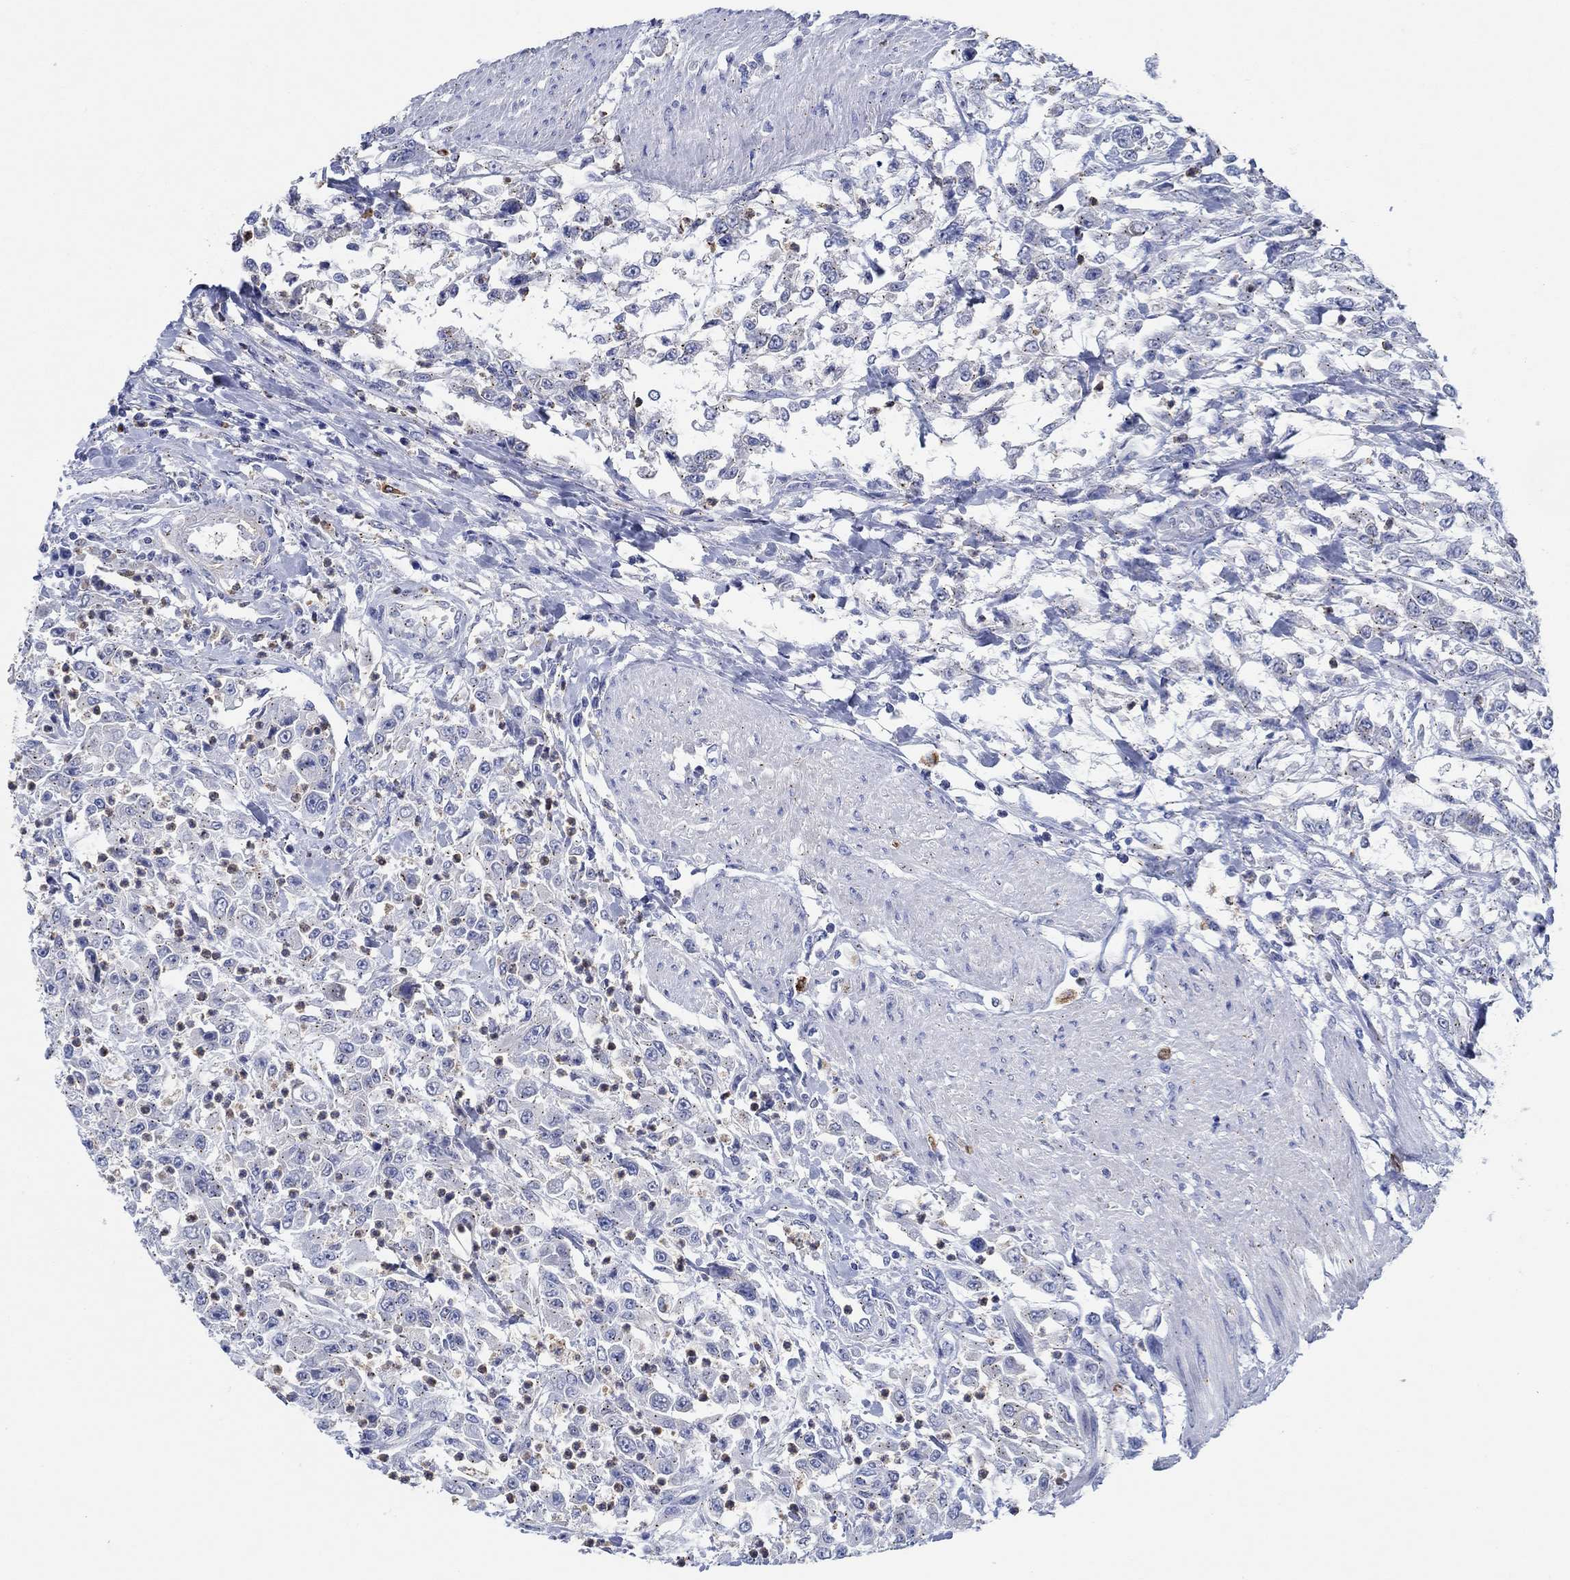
{"staining": {"intensity": "negative", "quantity": "none", "location": "none"}, "tissue": "urothelial cancer", "cell_type": "Tumor cells", "image_type": "cancer", "snomed": [{"axis": "morphology", "description": "Urothelial carcinoma, High grade"}, {"axis": "topography", "description": "Urinary bladder"}], "caption": "The histopathology image reveals no significant staining in tumor cells of high-grade urothelial carcinoma.", "gene": "CPM", "patient": {"sex": "male", "age": 46}}